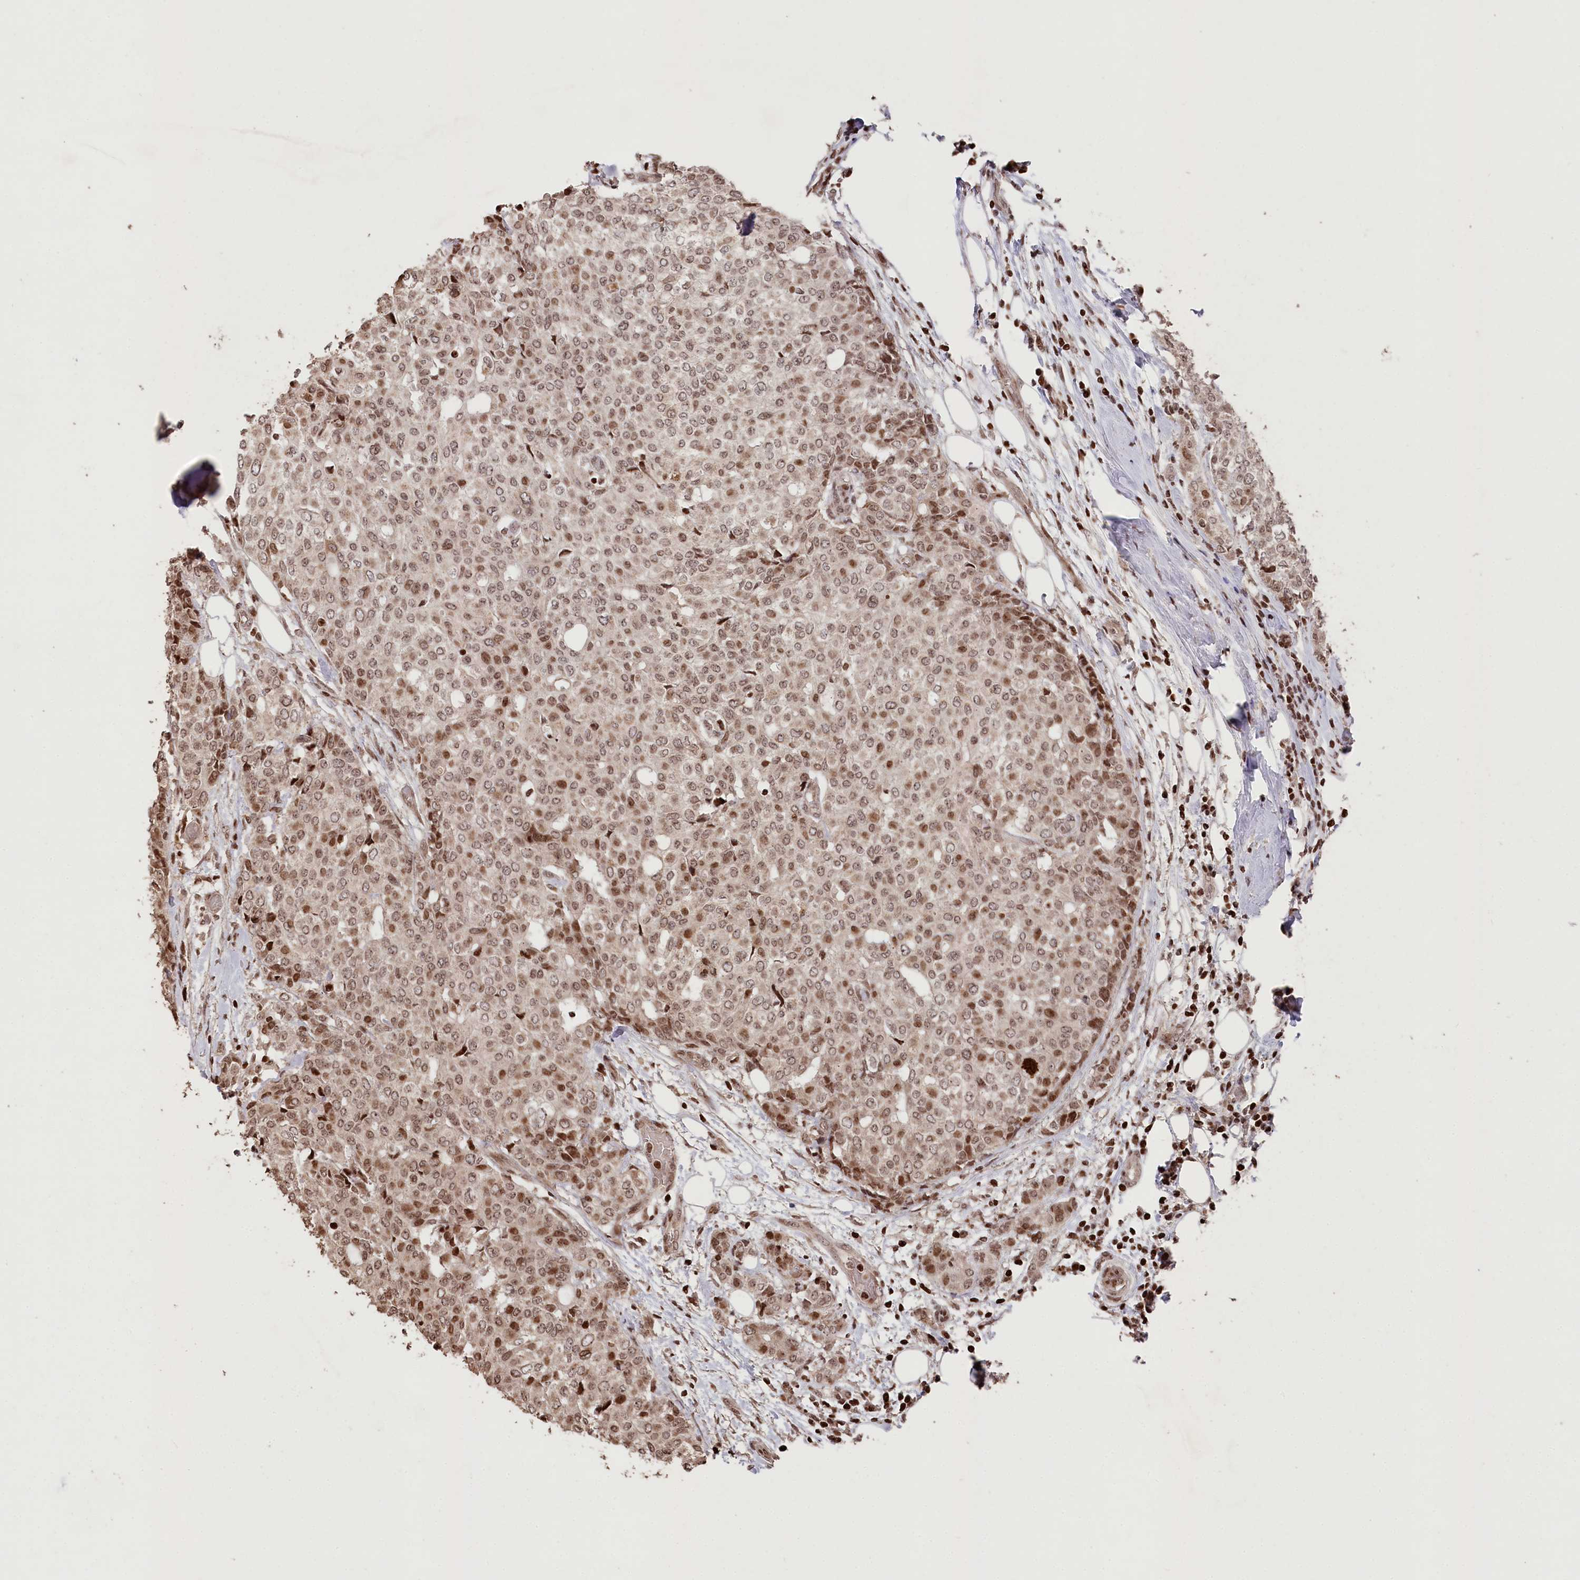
{"staining": {"intensity": "moderate", "quantity": ">75%", "location": "nuclear"}, "tissue": "breast cancer", "cell_type": "Tumor cells", "image_type": "cancer", "snomed": [{"axis": "morphology", "description": "Lobular carcinoma"}, {"axis": "topography", "description": "Breast"}], "caption": "Brown immunohistochemical staining in breast cancer (lobular carcinoma) reveals moderate nuclear staining in about >75% of tumor cells. The protein of interest is stained brown, and the nuclei are stained in blue (DAB IHC with brightfield microscopy, high magnification).", "gene": "CCSER2", "patient": {"sex": "female", "age": 51}}